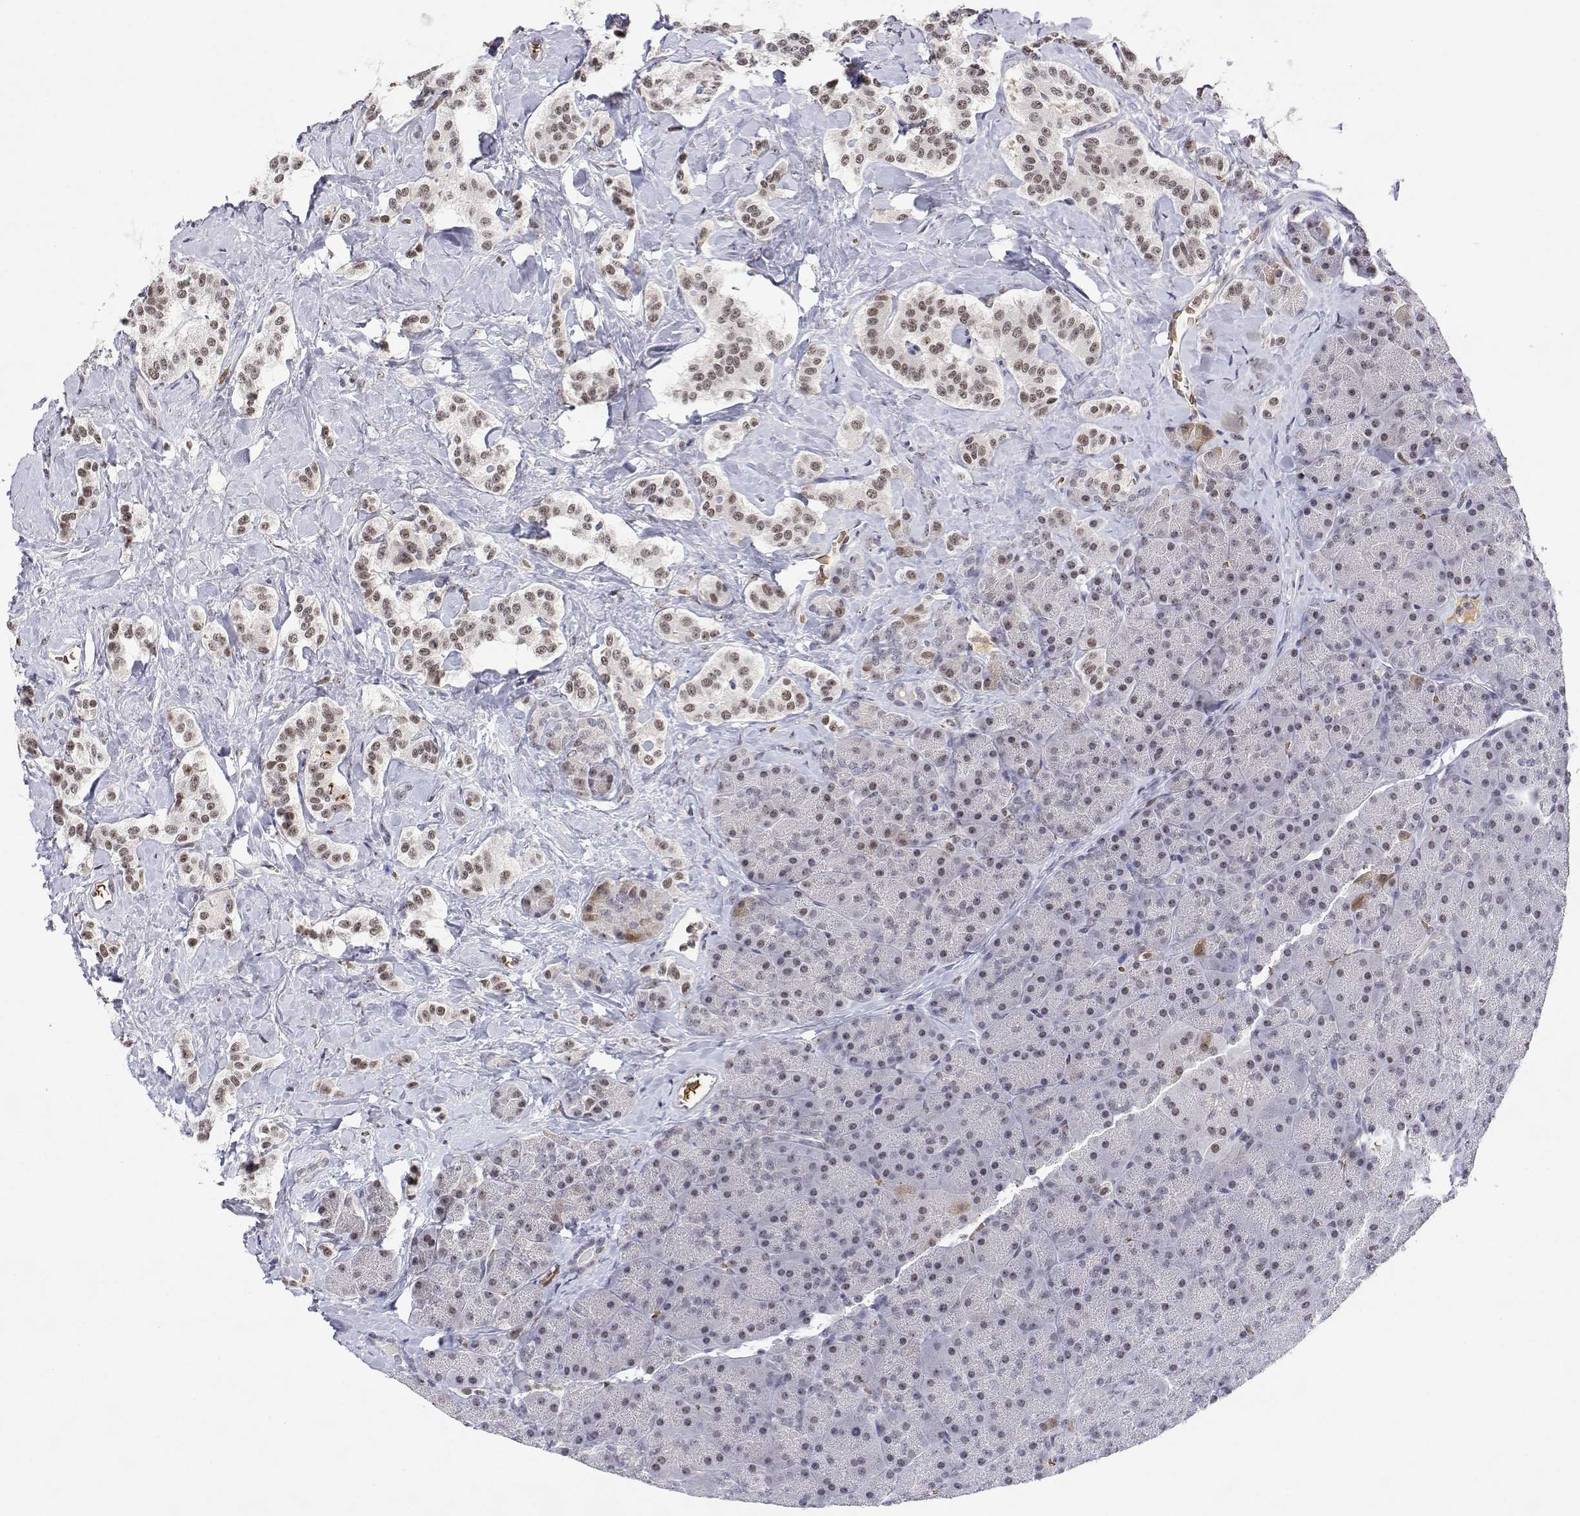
{"staining": {"intensity": "moderate", "quantity": ">75%", "location": "nuclear"}, "tissue": "carcinoid", "cell_type": "Tumor cells", "image_type": "cancer", "snomed": [{"axis": "morphology", "description": "Normal tissue, NOS"}, {"axis": "morphology", "description": "Carcinoid, malignant, NOS"}, {"axis": "topography", "description": "Pancreas"}], "caption": "Protein staining shows moderate nuclear positivity in approximately >75% of tumor cells in carcinoid. The staining is performed using DAB (3,3'-diaminobenzidine) brown chromogen to label protein expression. The nuclei are counter-stained blue using hematoxylin.", "gene": "ADAR", "patient": {"sex": "male", "age": 36}}